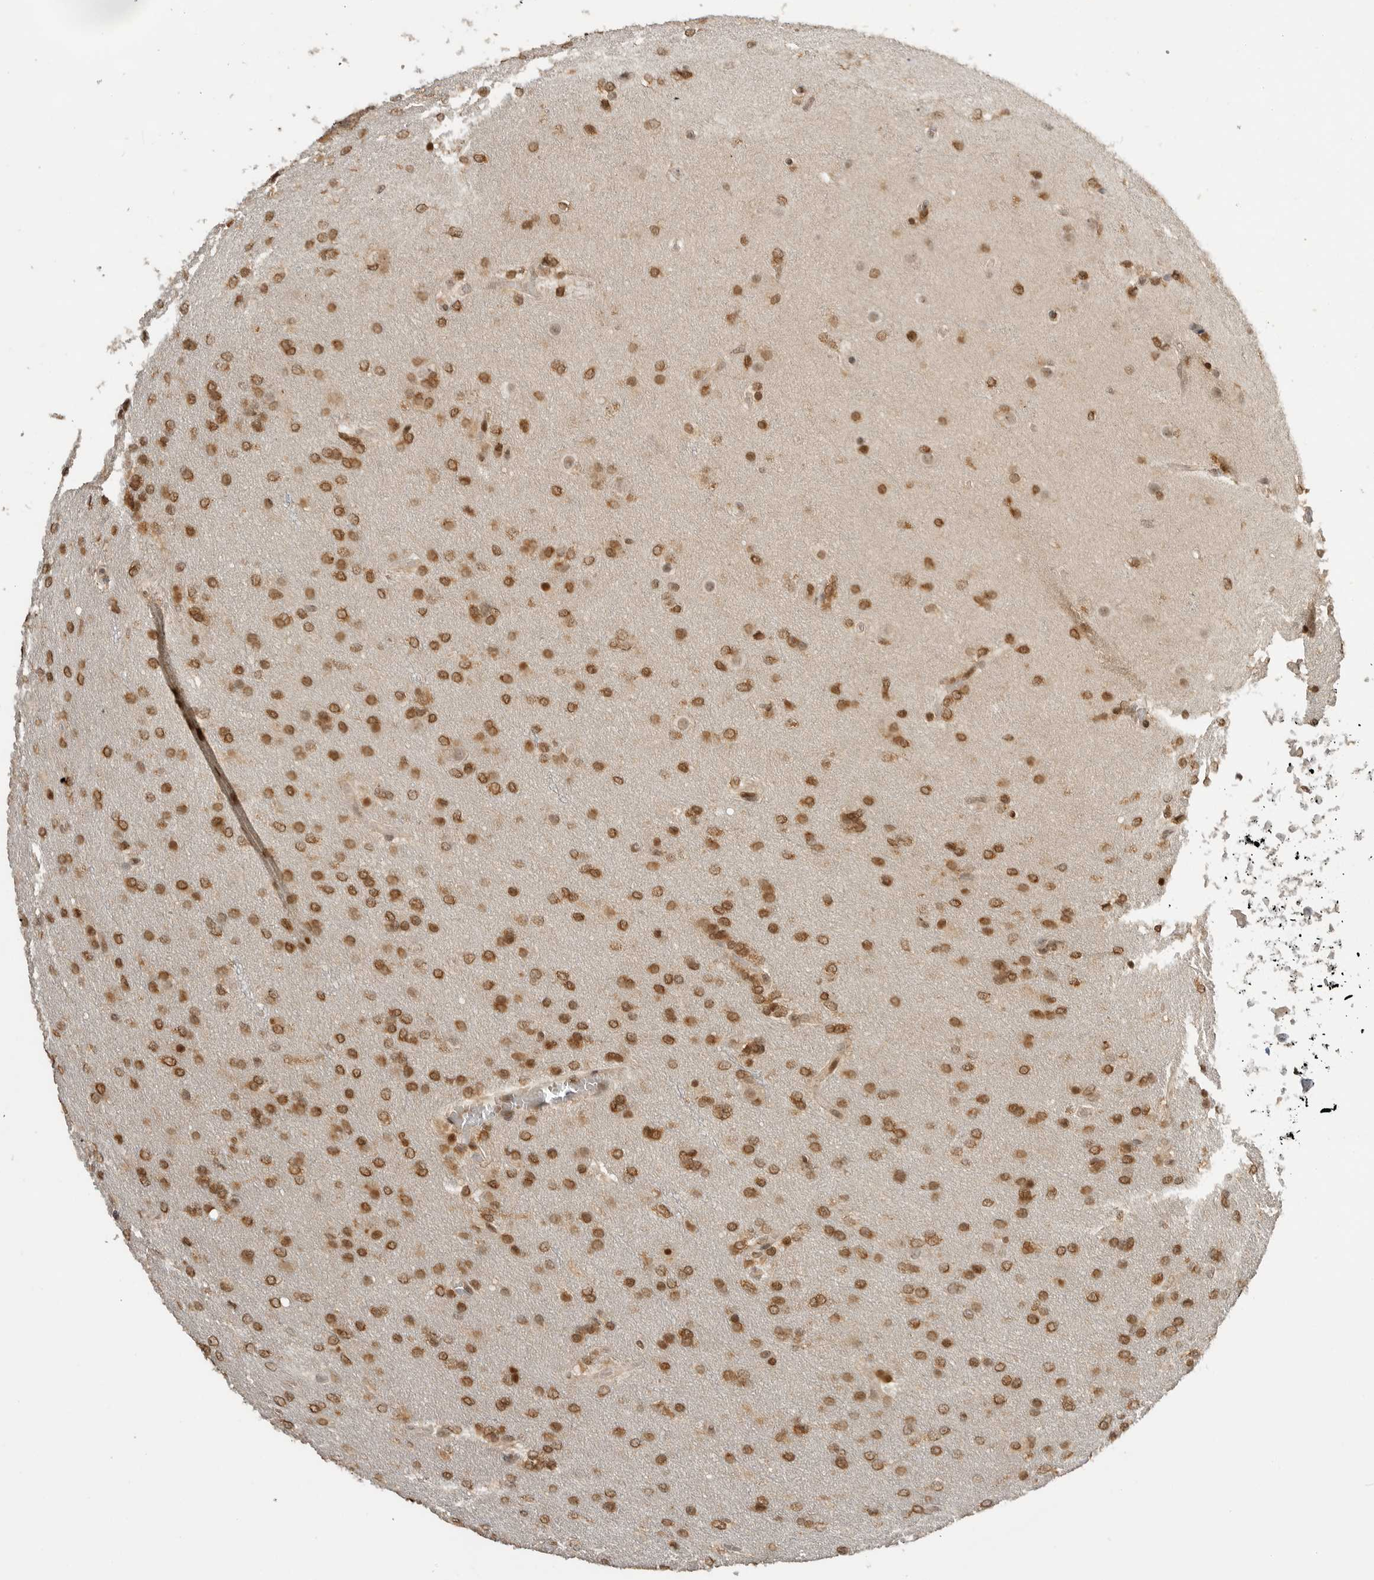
{"staining": {"intensity": "moderate", "quantity": ">75%", "location": "cytoplasmic/membranous"}, "tissue": "glioma", "cell_type": "Tumor cells", "image_type": "cancer", "snomed": [{"axis": "morphology", "description": "Glioma, malignant, High grade"}, {"axis": "topography", "description": "Cerebral cortex"}], "caption": "This is an image of immunohistochemistry staining of glioma, which shows moderate expression in the cytoplasmic/membranous of tumor cells.", "gene": "ALKAL1", "patient": {"sex": "female", "age": 36}}